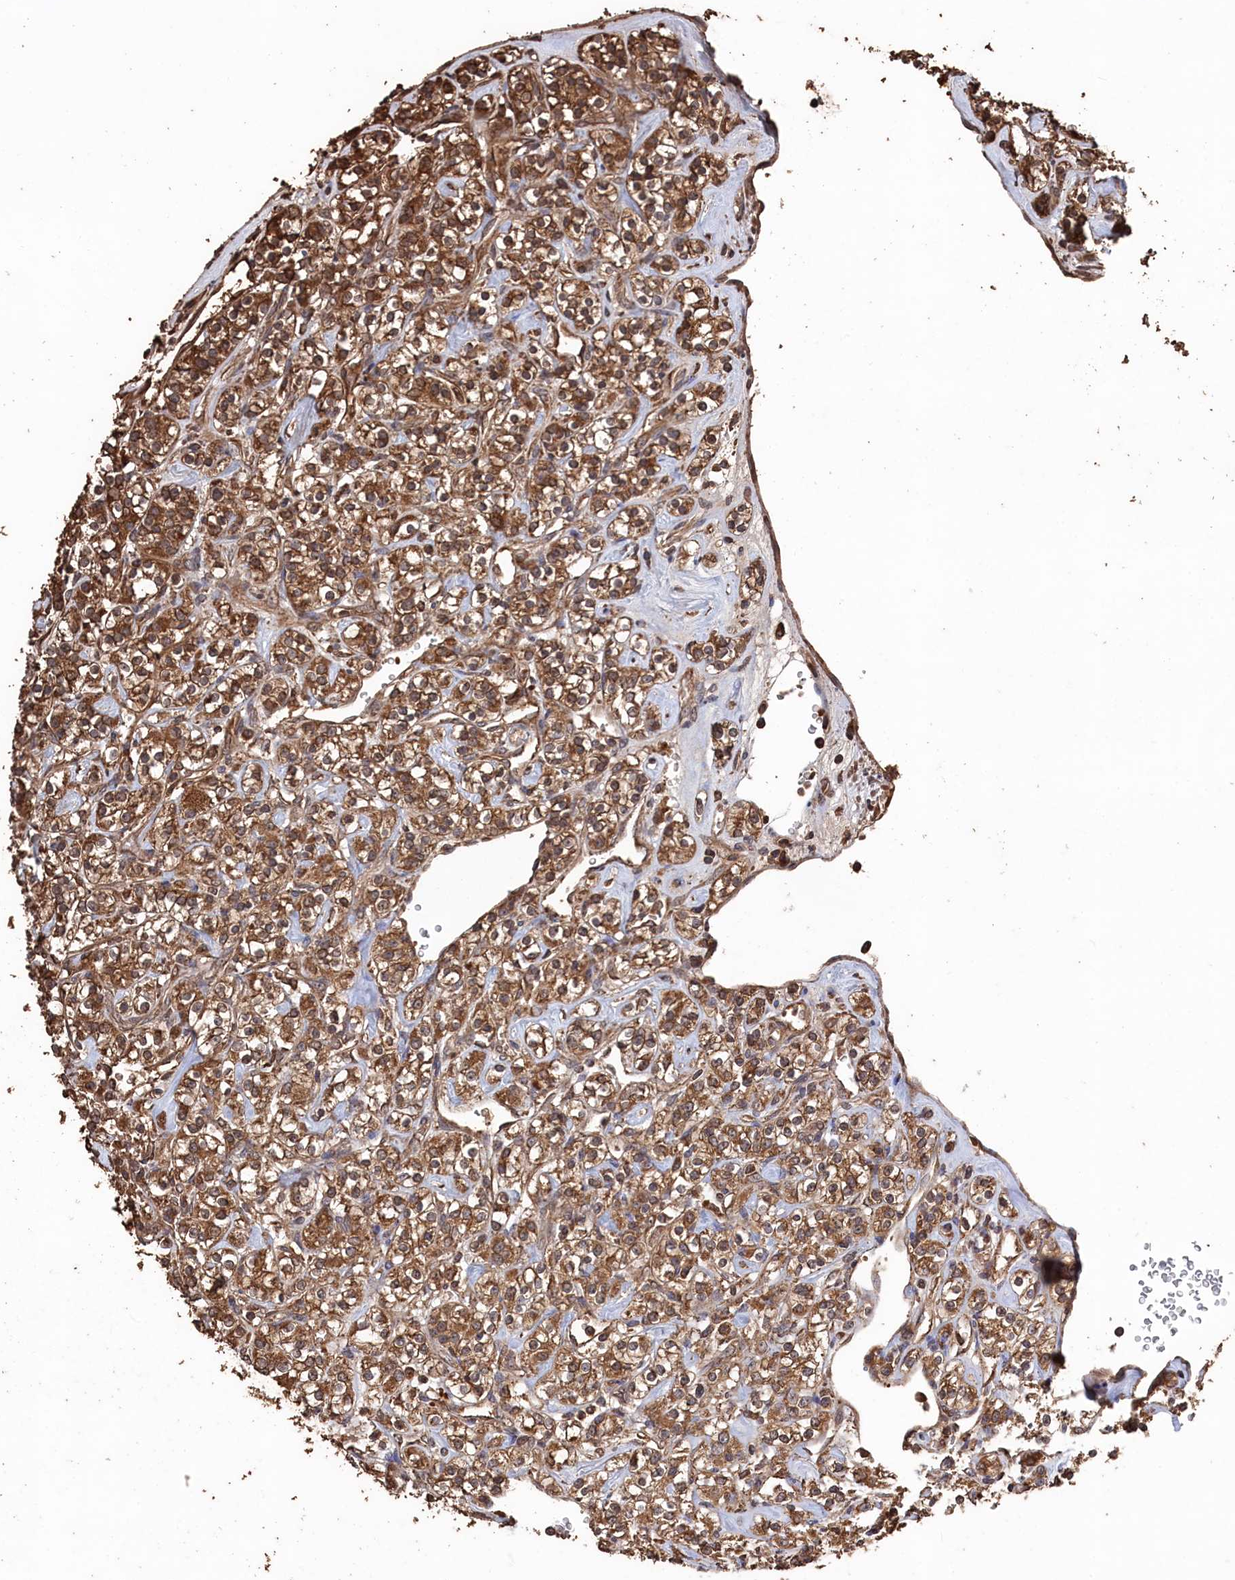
{"staining": {"intensity": "moderate", "quantity": ">75%", "location": "cytoplasmic/membranous"}, "tissue": "renal cancer", "cell_type": "Tumor cells", "image_type": "cancer", "snomed": [{"axis": "morphology", "description": "Adenocarcinoma, NOS"}, {"axis": "topography", "description": "Kidney"}], "caption": "An immunohistochemistry (IHC) micrograph of tumor tissue is shown. Protein staining in brown highlights moderate cytoplasmic/membranous positivity in renal cancer (adenocarcinoma) within tumor cells.", "gene": "SNX33", "patient": {"sex": "male", "age": 77}}